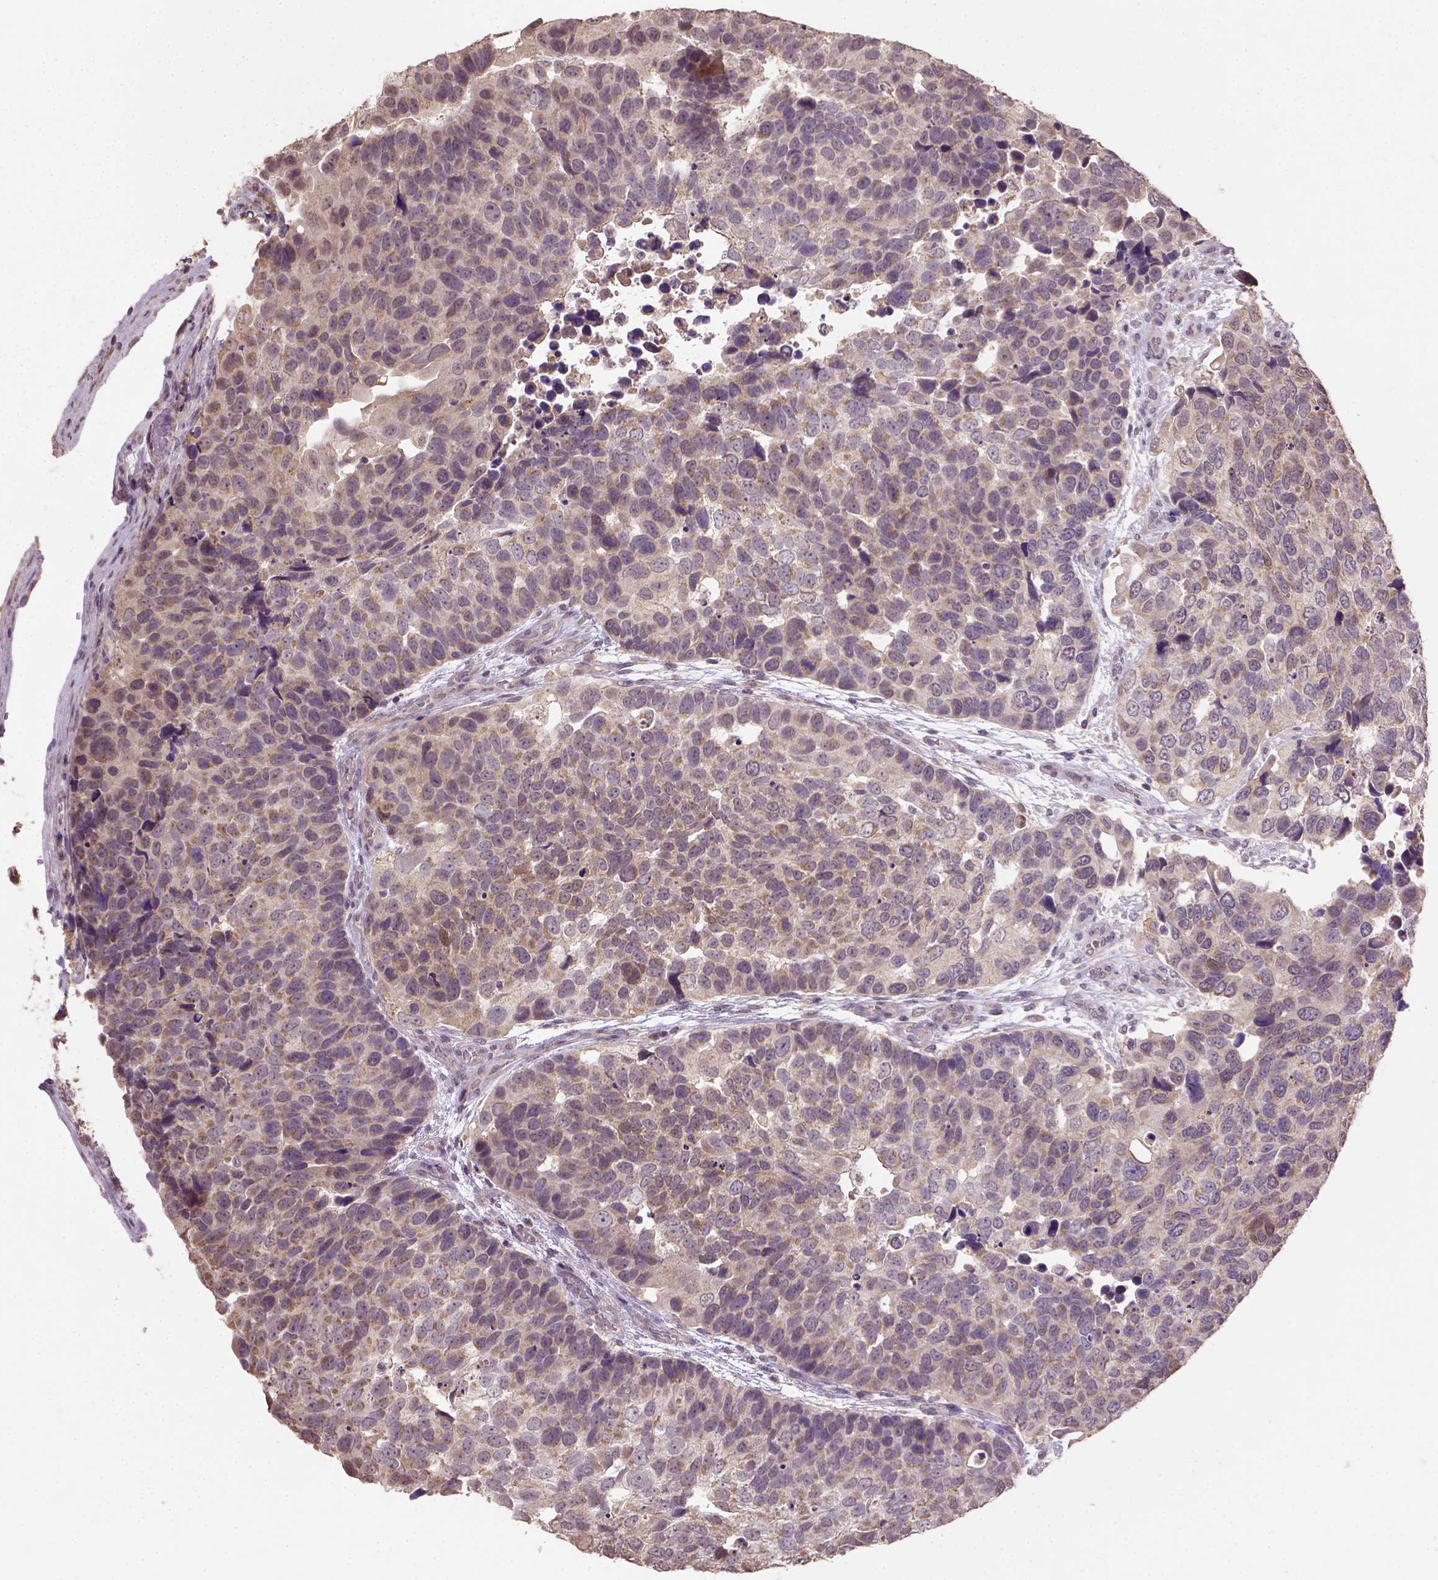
{"staining": {"intensity": "moderate", "quantity": ">75%", "location": "cytoplasmic/membranous"}, "tissue": "urothelial cancer", "cell_type": "Tumor cells", "image_type": "cancer", "snomed": [{"axis": "morphology", "description": "Urothelial carcinoma, High grade"}, {"axis": "topography", "description": "Urinary bladder"}], "caption": "Moderate cytoplasmic/membranous staining for a protein is seen in approximately >75% of tumor cells of urothelial cancer using immunohistochemistry.", "gene": "NUDT10", "patient": {"sex": "male", "age": 60}}